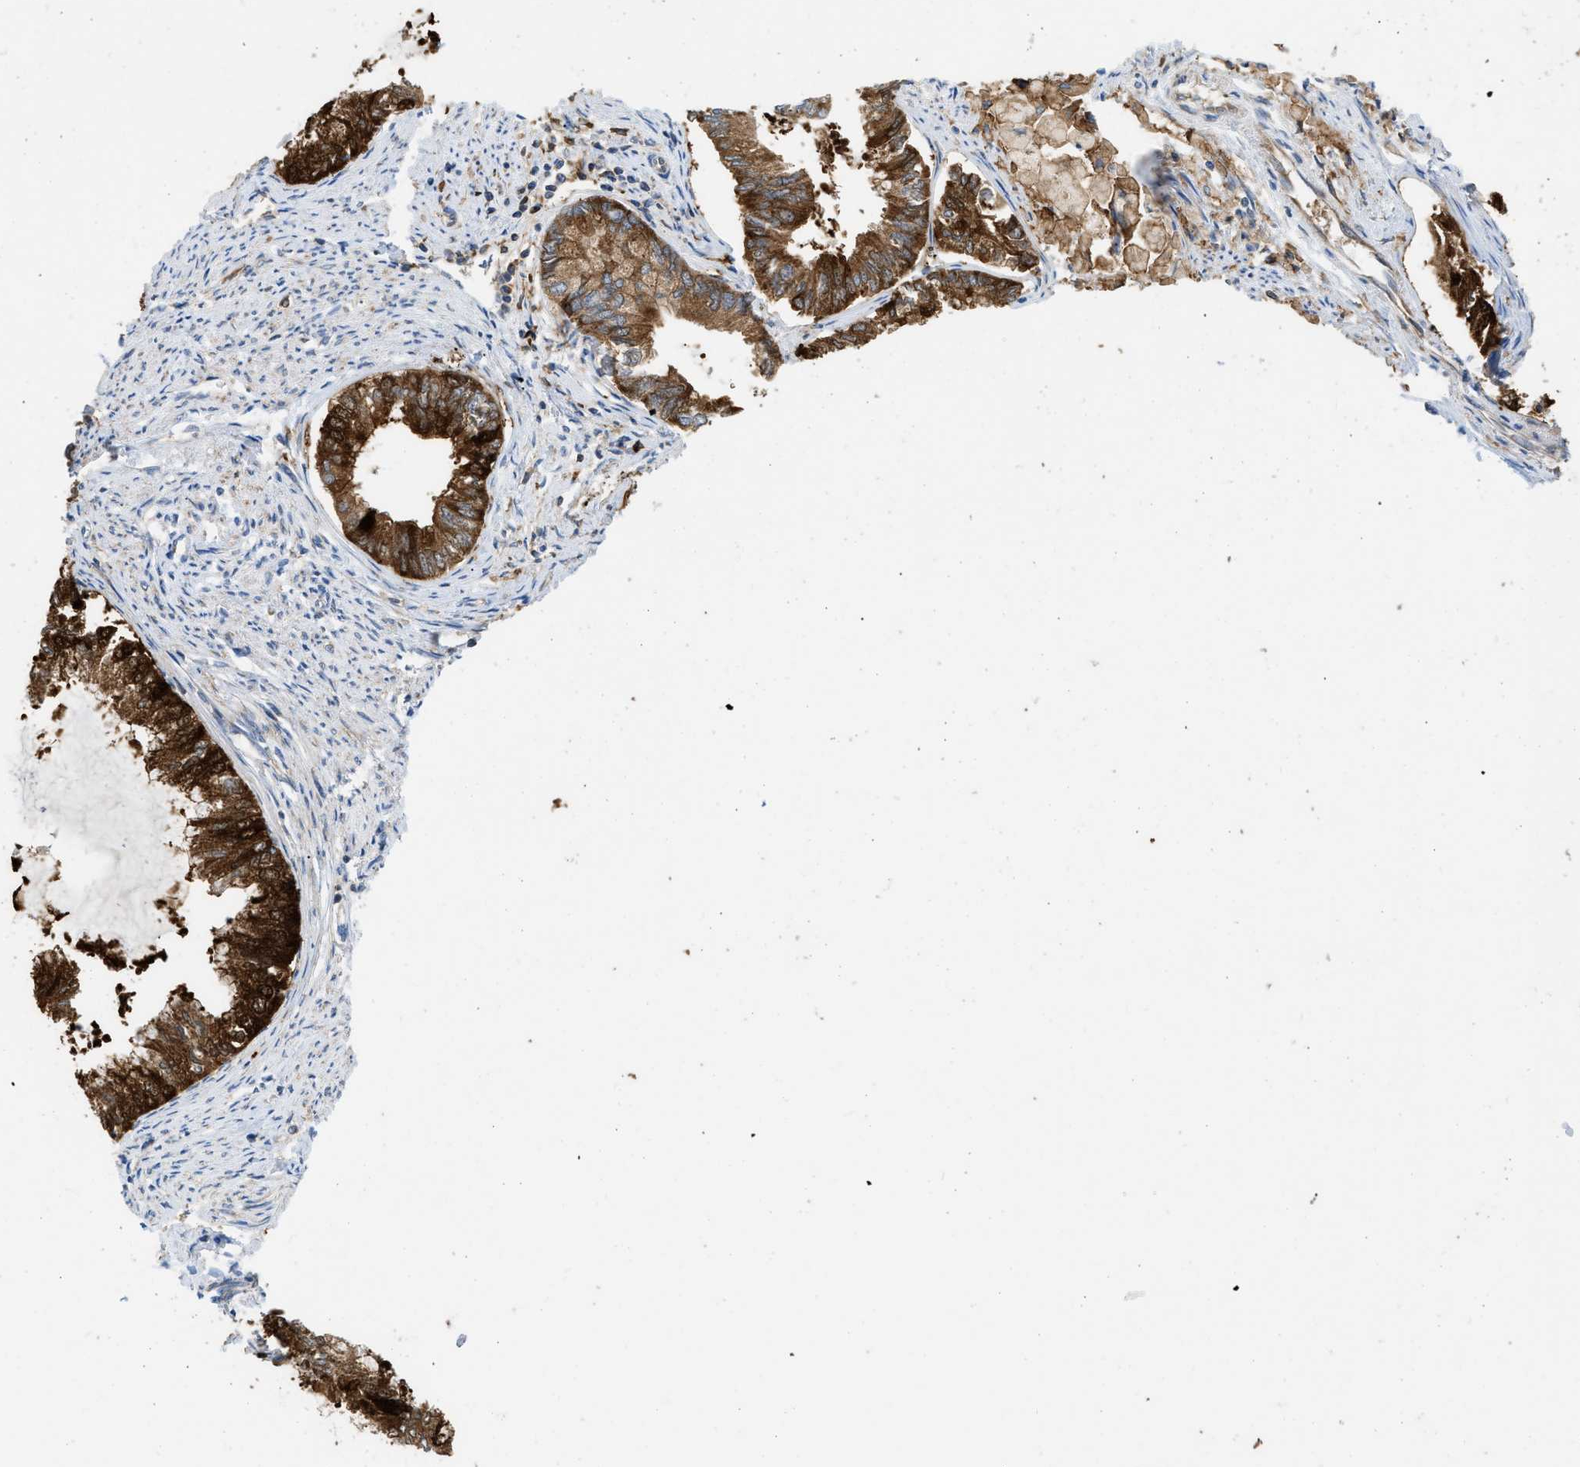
{"staining": {"intensity": "strong", "quantity": ">75%", "location": "cytoplasmic/membranous"}, "tissue": "endometrial cancer", "cell_type": "Tumor cells", "image_type": "cancer", "snomed": [{"axis": "morphology", "description": "Adenocarcinoma, NOS"}, {"axis": "topography", "description": "Endometrium"}], "caption": "A high-resolution micrograph shows immunohistochemistry (IHC) staining of adenocarcinoma (endometrial), which reveals strong cytoplasmic/membranous expression in about >75% of tumor cells. The staining was performed using DAB (3,3'-diaminobenzidine) to visualize the protein expression in brown, while the nuclei were stained in blue with hematoxylin (Magnification: 20x).", "gene": "GPAT4", "patient": {"sex": "female", "age": 86}}